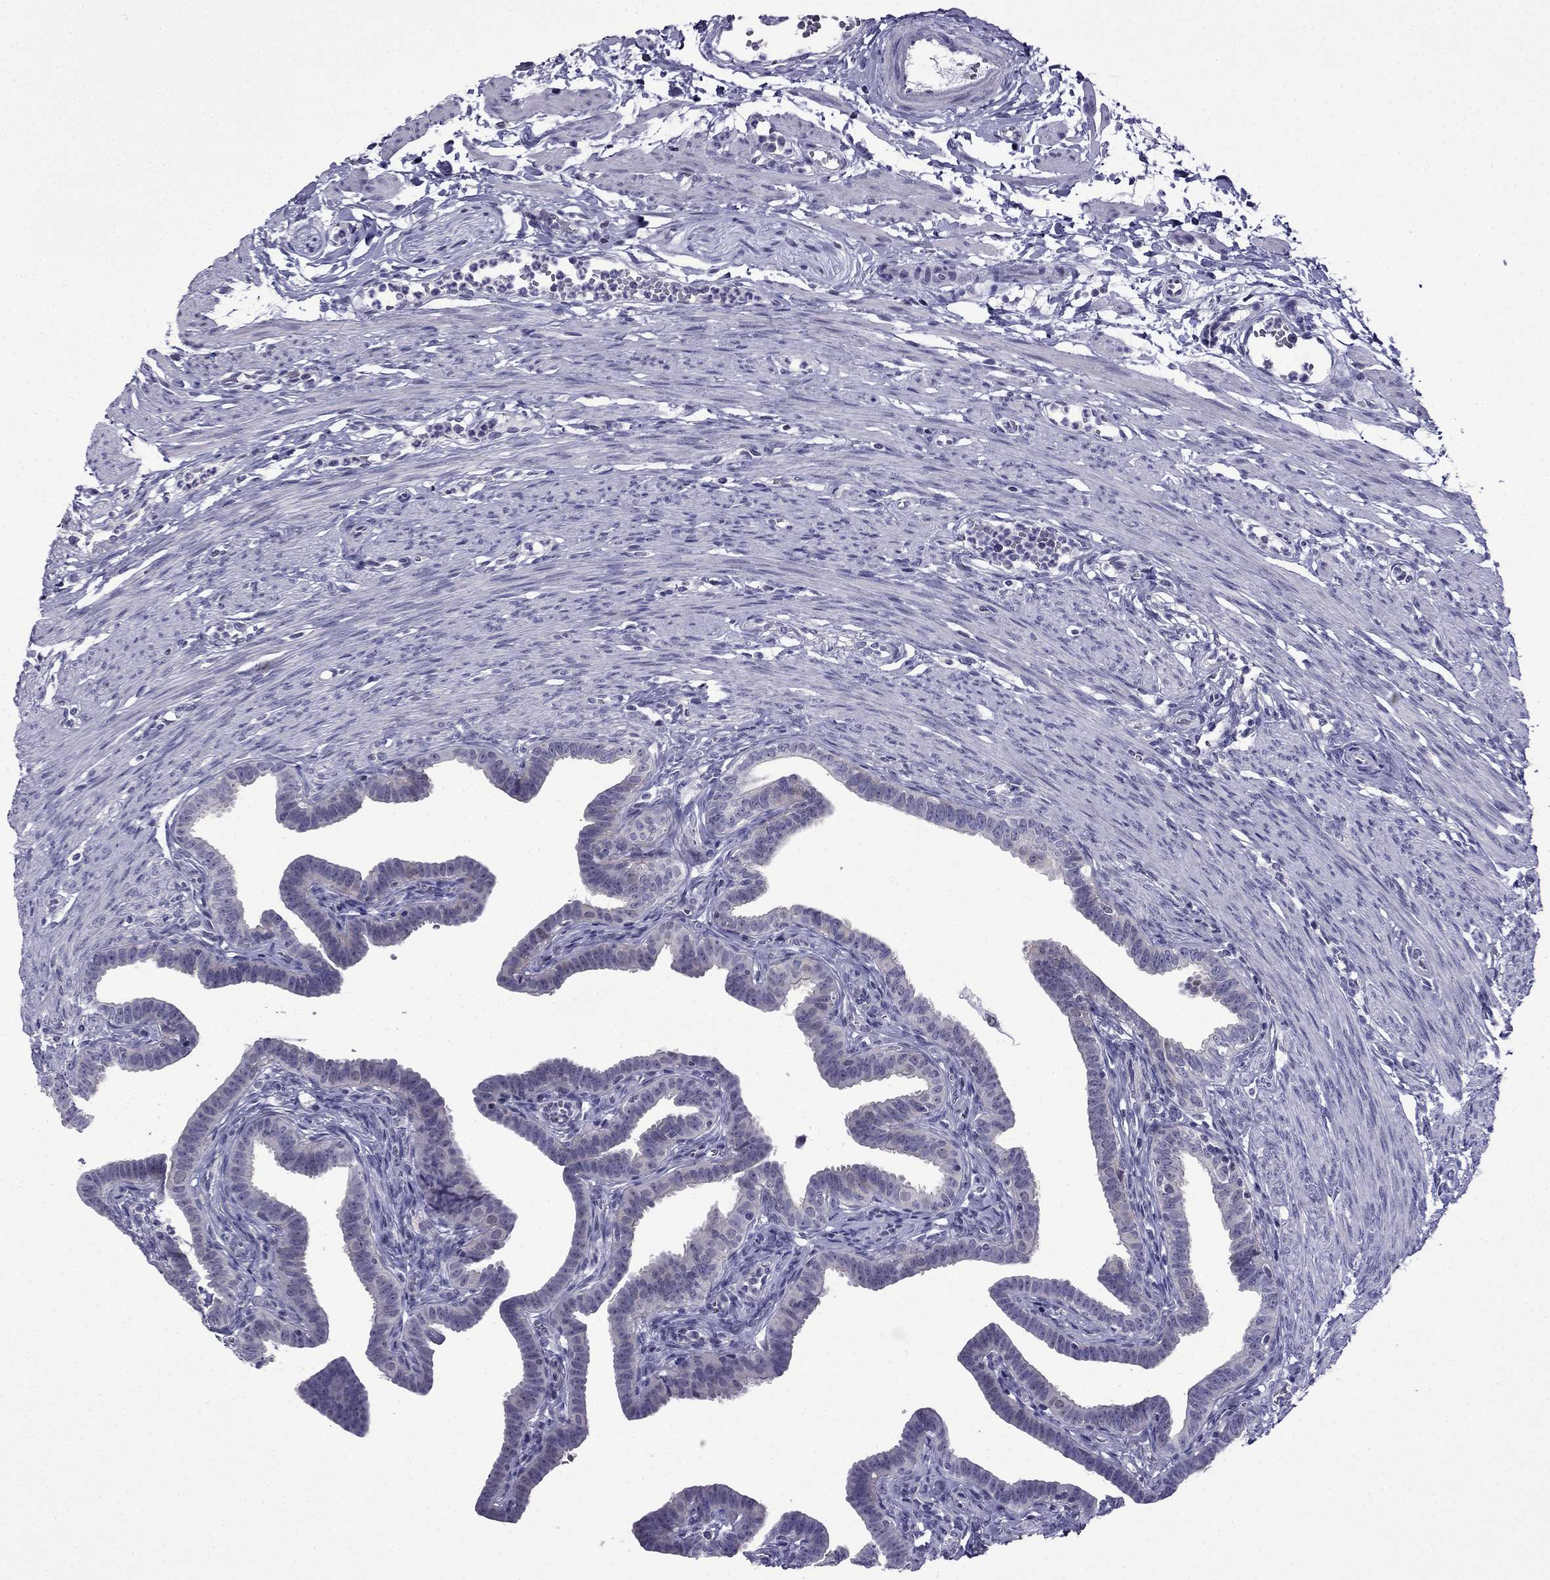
{"staining": {"intensity": "negative", "quantity": "none", "location": "none"}, "tissue": "fallopian tube", "cell_type": "Glandular cells", "image_type": "normal", "snomed": [{"axis": "morphology", "description": "Normal tissue, NOS"}, {"axis": "topography", "description": "Fallopian tube"}, {"axis": "topography", "description": "Ovary"}], "caption": "Immunohistochemistry (IHC) image of benign fallopian tube: fallopian tube stained with DAB demonstrates no significant protein expression in glandular cells.", "gene": "POM121L12", "patient": {"sex": "female", "age": 33}}